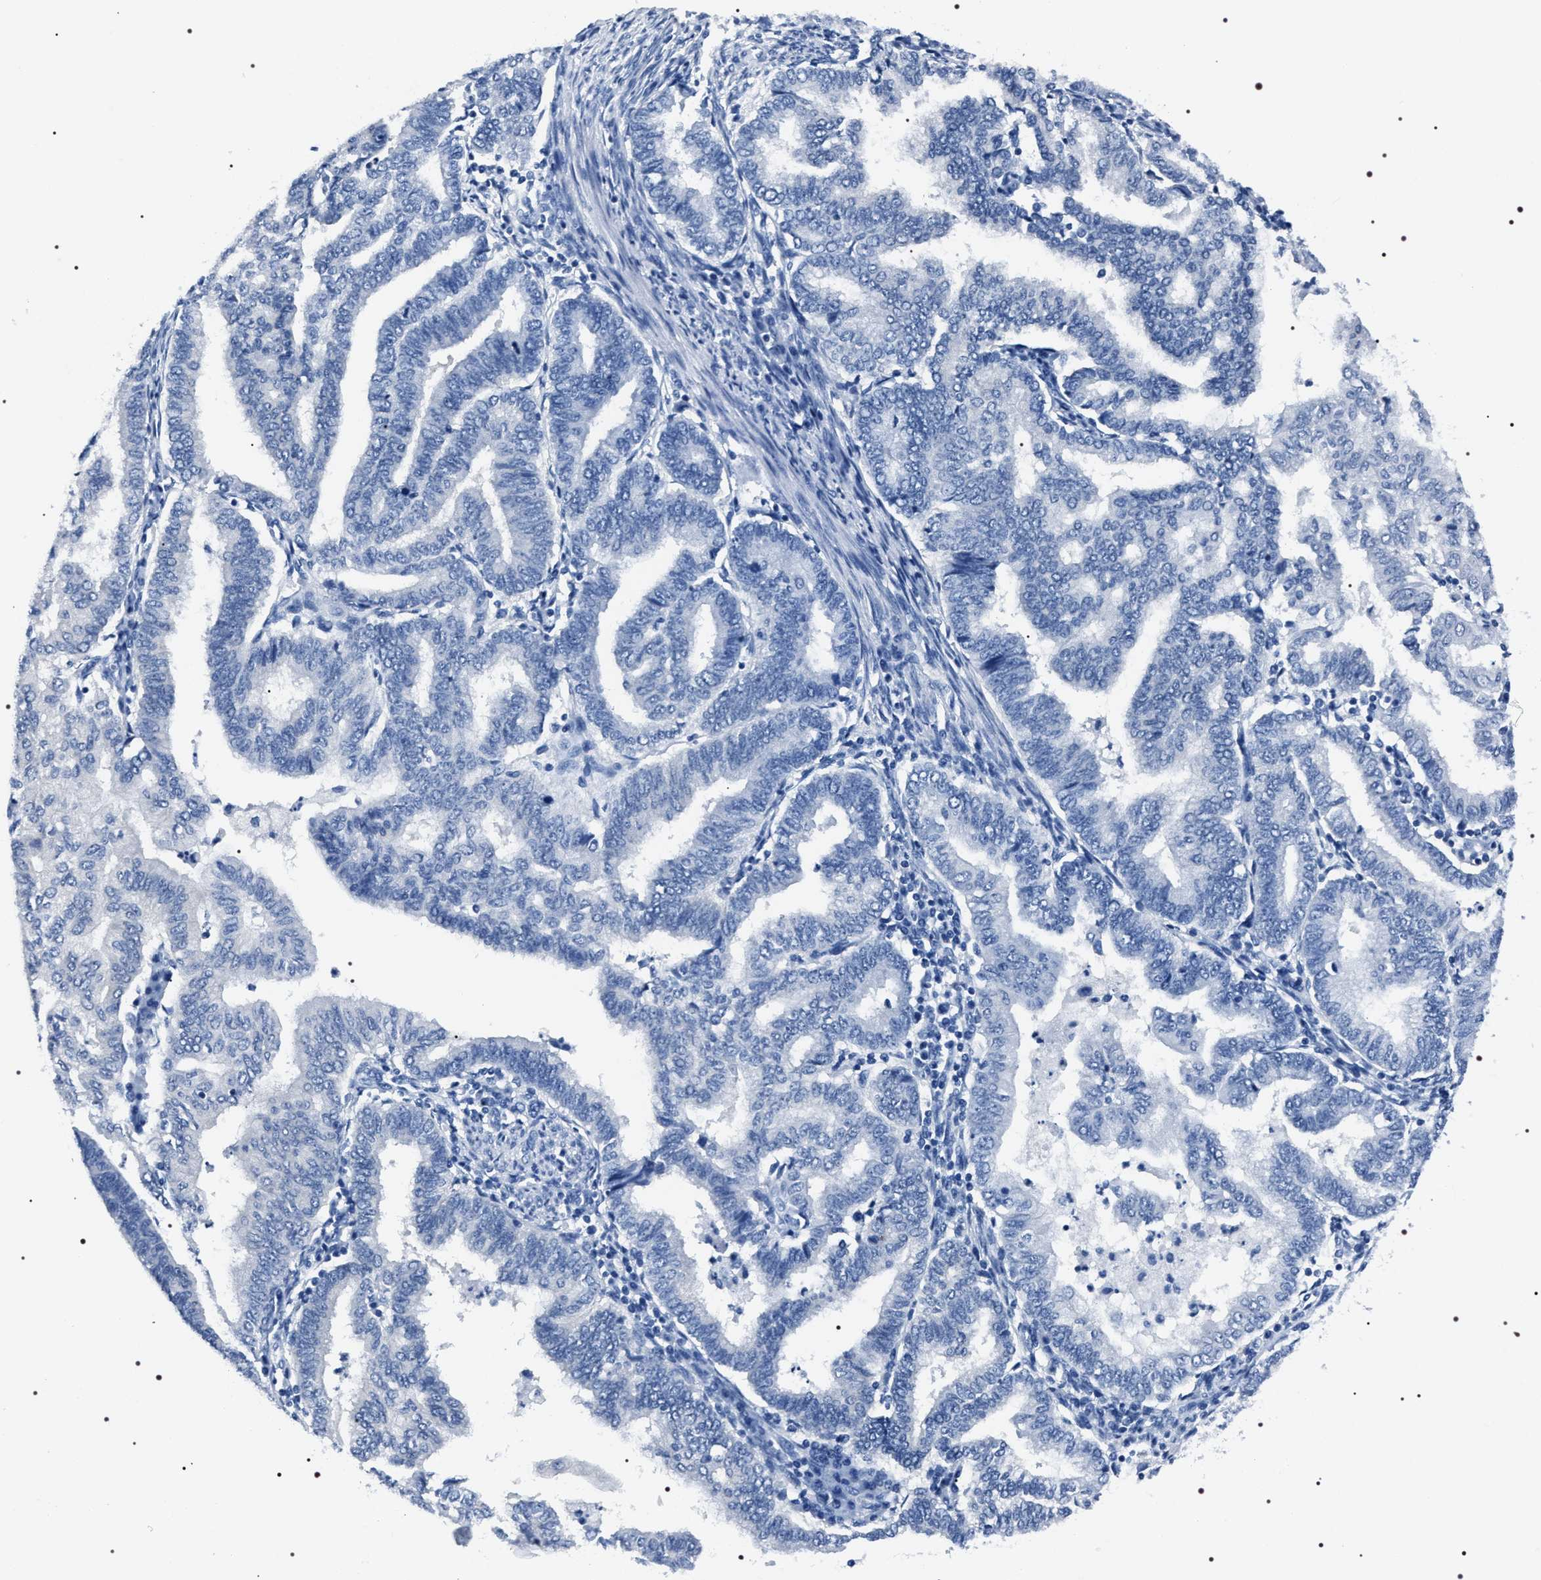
{"staining": {"intensity": "negative", "quantity": "none", "location": "none"}, "tissue": "endometrial cancer", "cell_type": "Tumor cells", "image_type": "cancer", "snomed": [{"axis": "morphology", "description": "Polyp, NOS"}, {"axis": "morphology", "description": "Adenocarcinoma, NOS"}, {"axis": "morphology", "description": "Adenoma, NOS"}, {"axis": "topography", "description": "Endometrium"}], "caption": "A high-resolution photomicrograph shows immunohistochemistry (IHC) staining of adenoma (endometrial), which displays no significant staining in tumor cells.", "gene": "ADH4", "patient": {"sex": "female", "age": 79}}